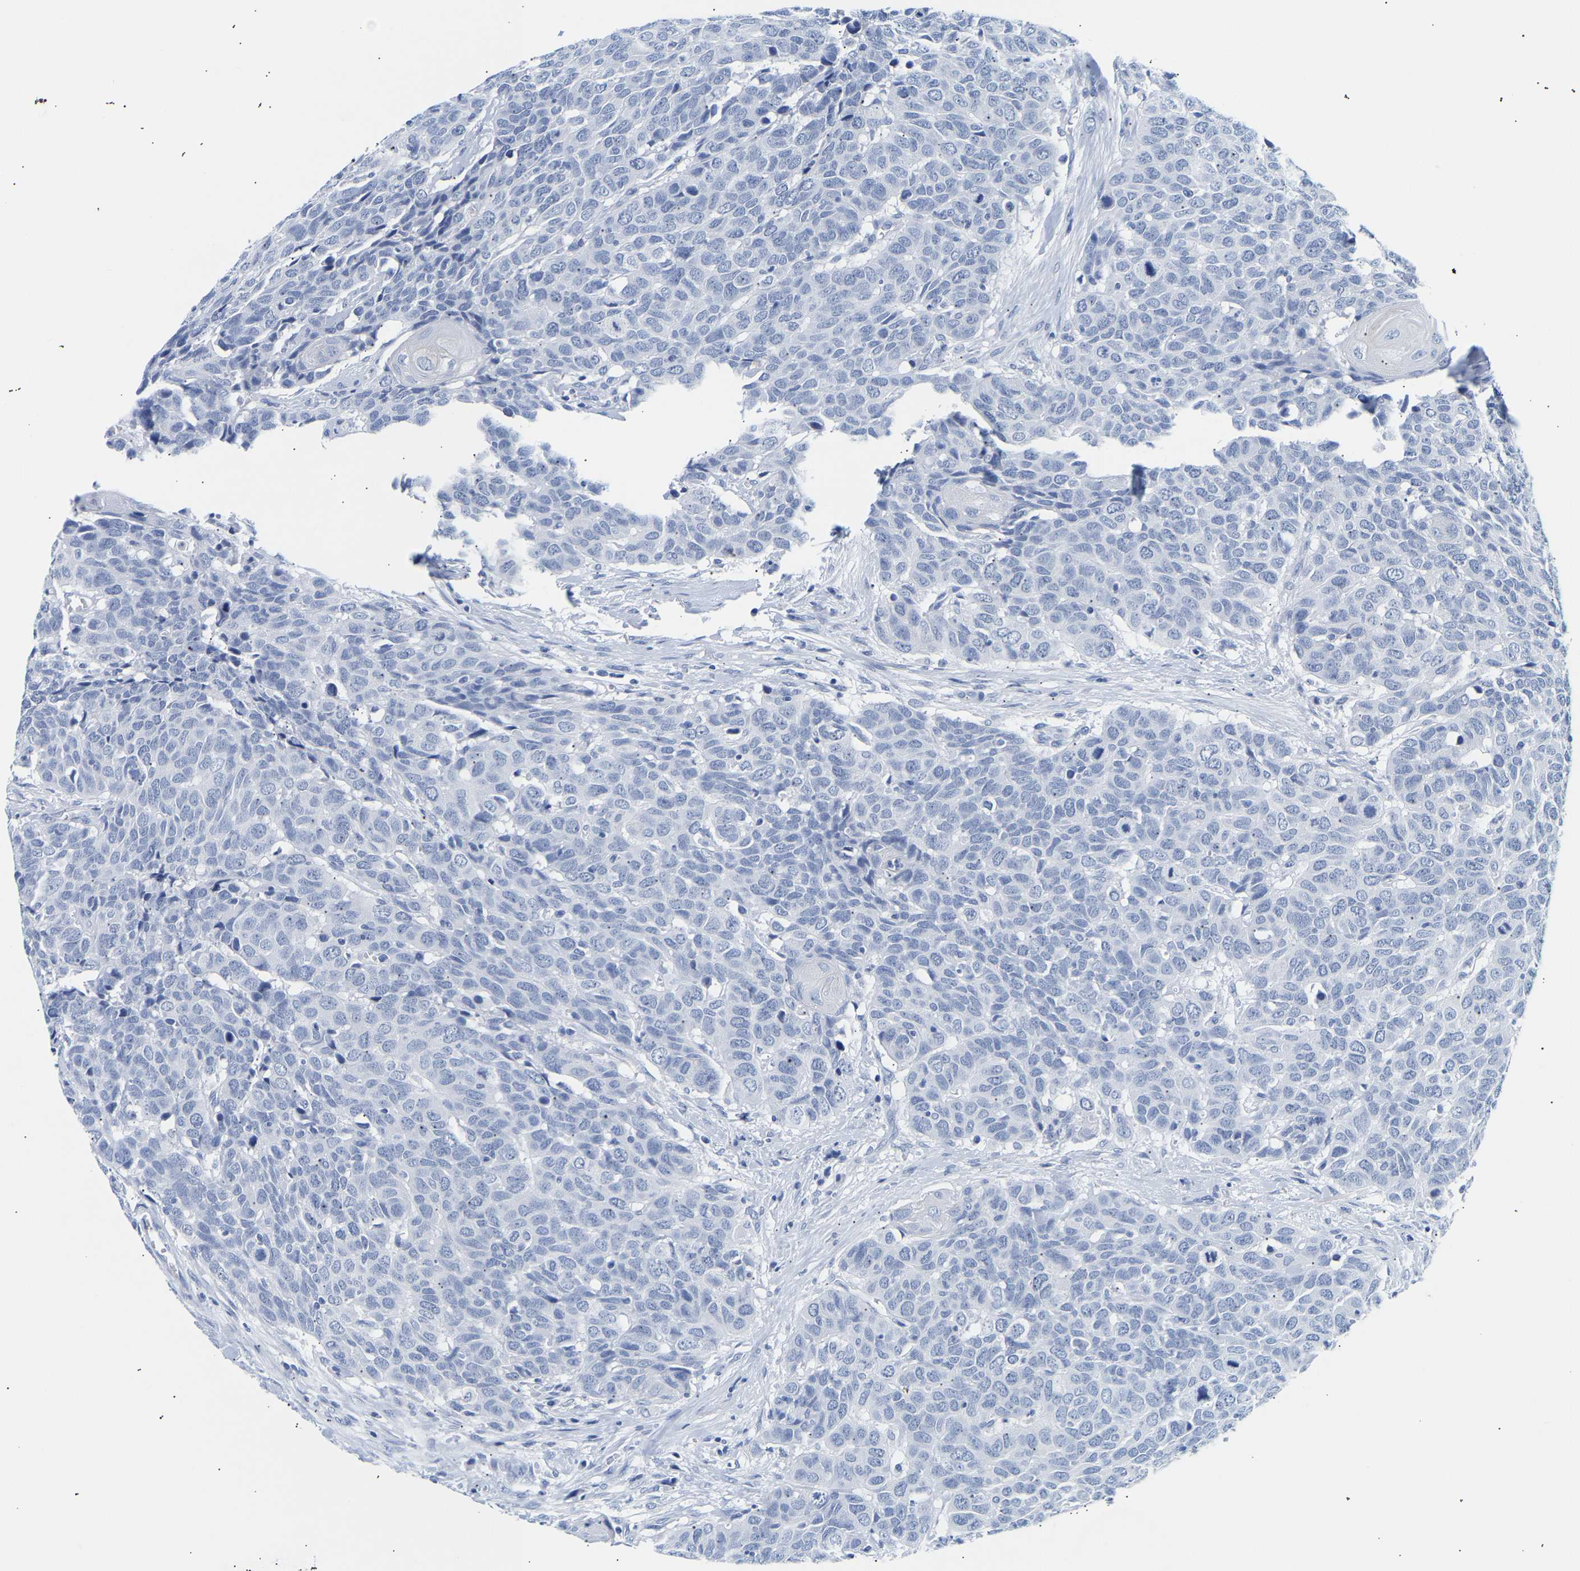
{"staining": {"intensity": "negative", "quantity": "none", "location": "none"}, "tissue": "head and neck cancer", "cell_type": "Tumor cells", "image_type": "cancer", "snomed": [{"axis": "morphology", "description": "Squamous cell carcinoma, NOS"}, {"axis": "topography", "description": "Head-Neck"}], "caption": "The image demonstrates no staining of tumor cells in head and neck cancer. (Brightfield microscopy of DAB (3,3'-diaminobenzidine) immunohistochemistry at high magnification).", "gene": "SPINK2", "patient": {"sex": "male", "age": 66}}